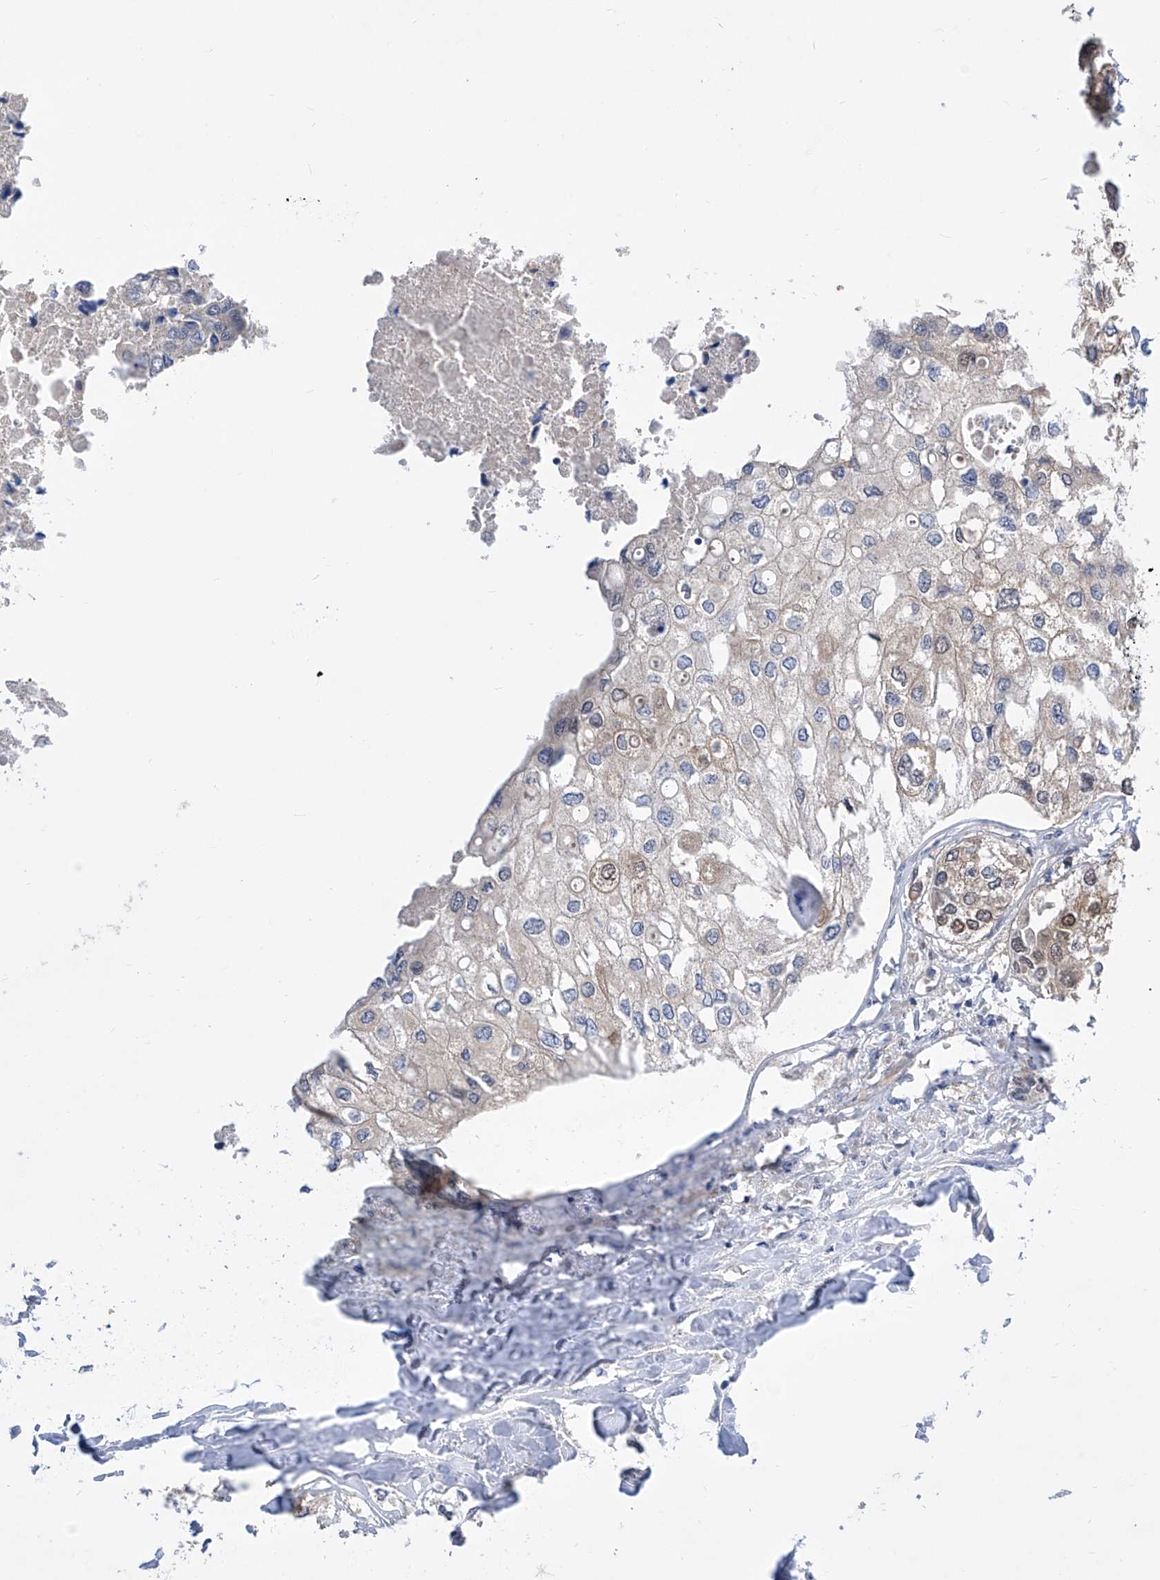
{"staining": {"intensity": "moderate", "quantity": "<25%", "location": "cytoplasmic/membranous,nuclear"}, "tissue": "urothelial cancer", "cell_type": "Tumor cells", "image_type": "cancer", "snomed": [{"axis": "morphology", "description": "Urothelial carcinoma, High grade"}, {"axis": "topography", "description": "Urinary bladder"}], "caption": "An immunohistochemistry (IHC) image of neoplastic tissue is shown. Protein staining in brown labels moderate cytoplasmic/membranous and nuclear positivity in urothelial cancer within tumor cells.", "gene": "SRBD1", "patient": {"sex": "male", "age": 64}}